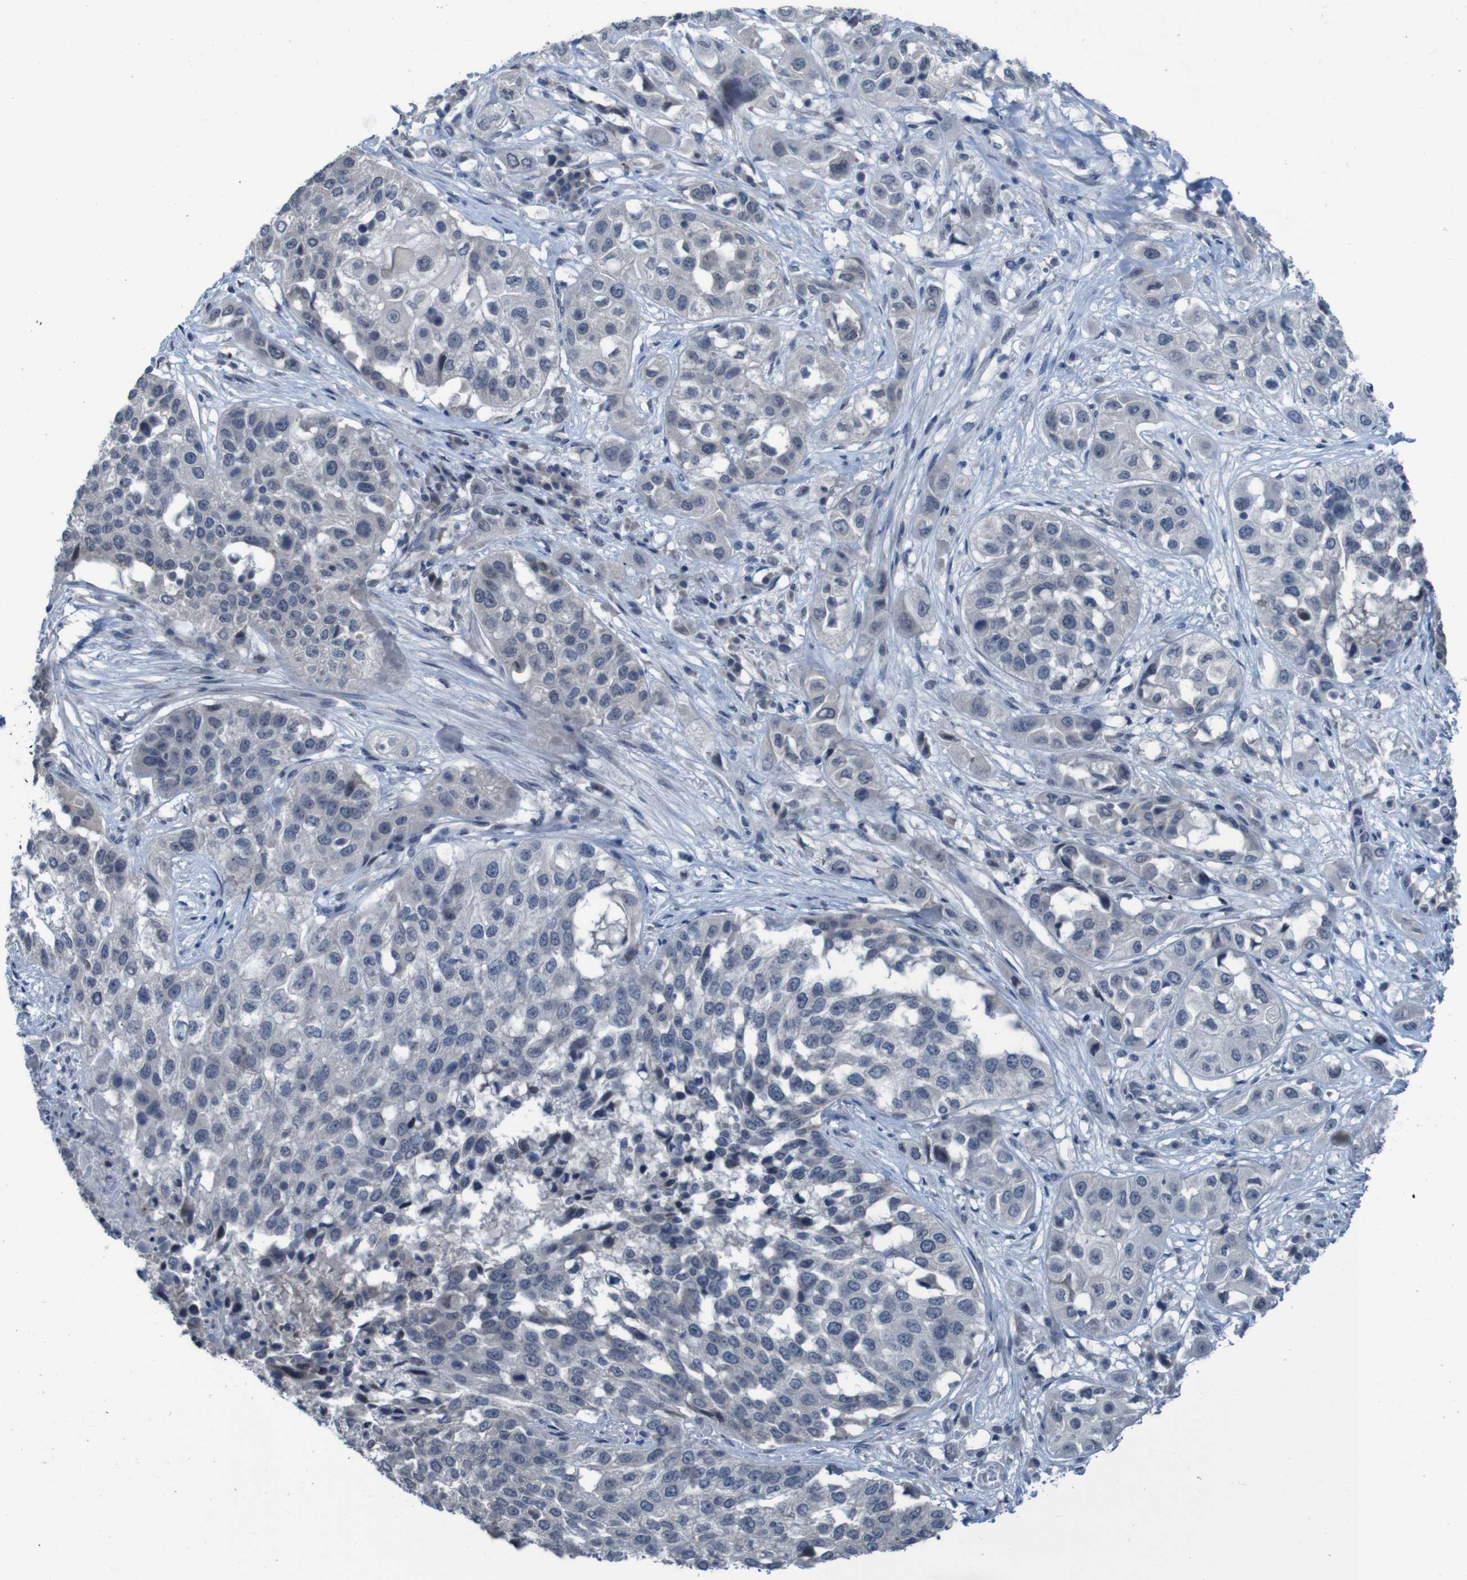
{"staining": {"intensity": "negative", "quantity": "none", "location": "none"}, "tissue": "lung cancer", "cell_type": "Tumor cells", "image_type": "cancer", "snomed": [{"axis": "morphology", "description": "Squamous cell carcinoma, NOS"}, {"axis": "topography", "description": "Lung"}], "caption": "IHC histopathology image of human squamous cell carcinoma (lung) stained for a protein (brown), which exhibits no staining in tumor cells.", "gene": "CLDN18", "patient": {"sex": "male", "age": 71}}